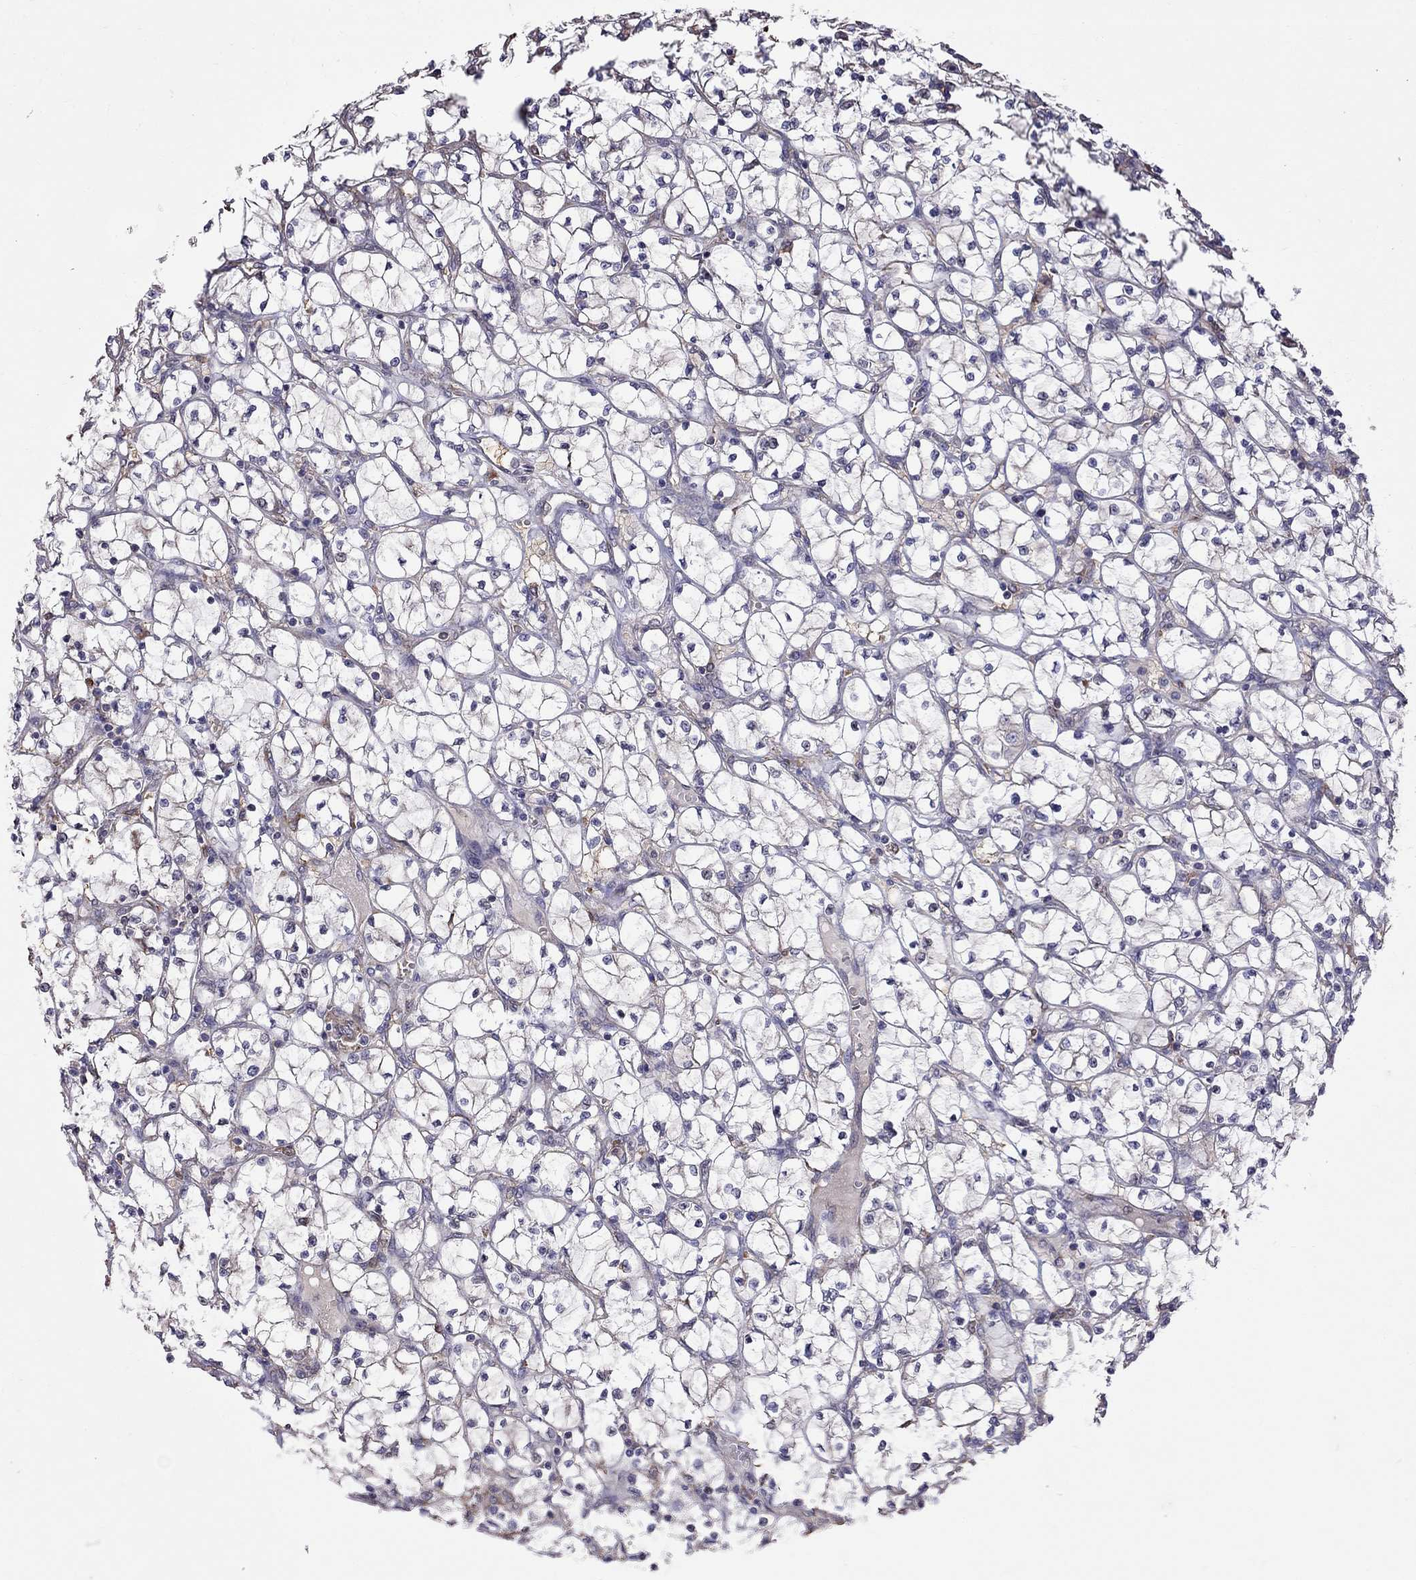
{"staining": {"intensity": "negative", "quantity": "none", "location": "none"}, "tissue": "renal cancer", "cell_type": "Tumor cells", "image_type": "cancer", "snomed": [{"axis": "morphology", "description": "Adenocarcinoma, NOS"}, {"axis": "topography", "description": "Kidney"}], "caption": "IHC image of renal adenocarcinoma stained for a protein (brown), which reveals no positivity in tumor cells.", "gene": "ADAM28", "patient": {"sex": "female", "age": 64}}